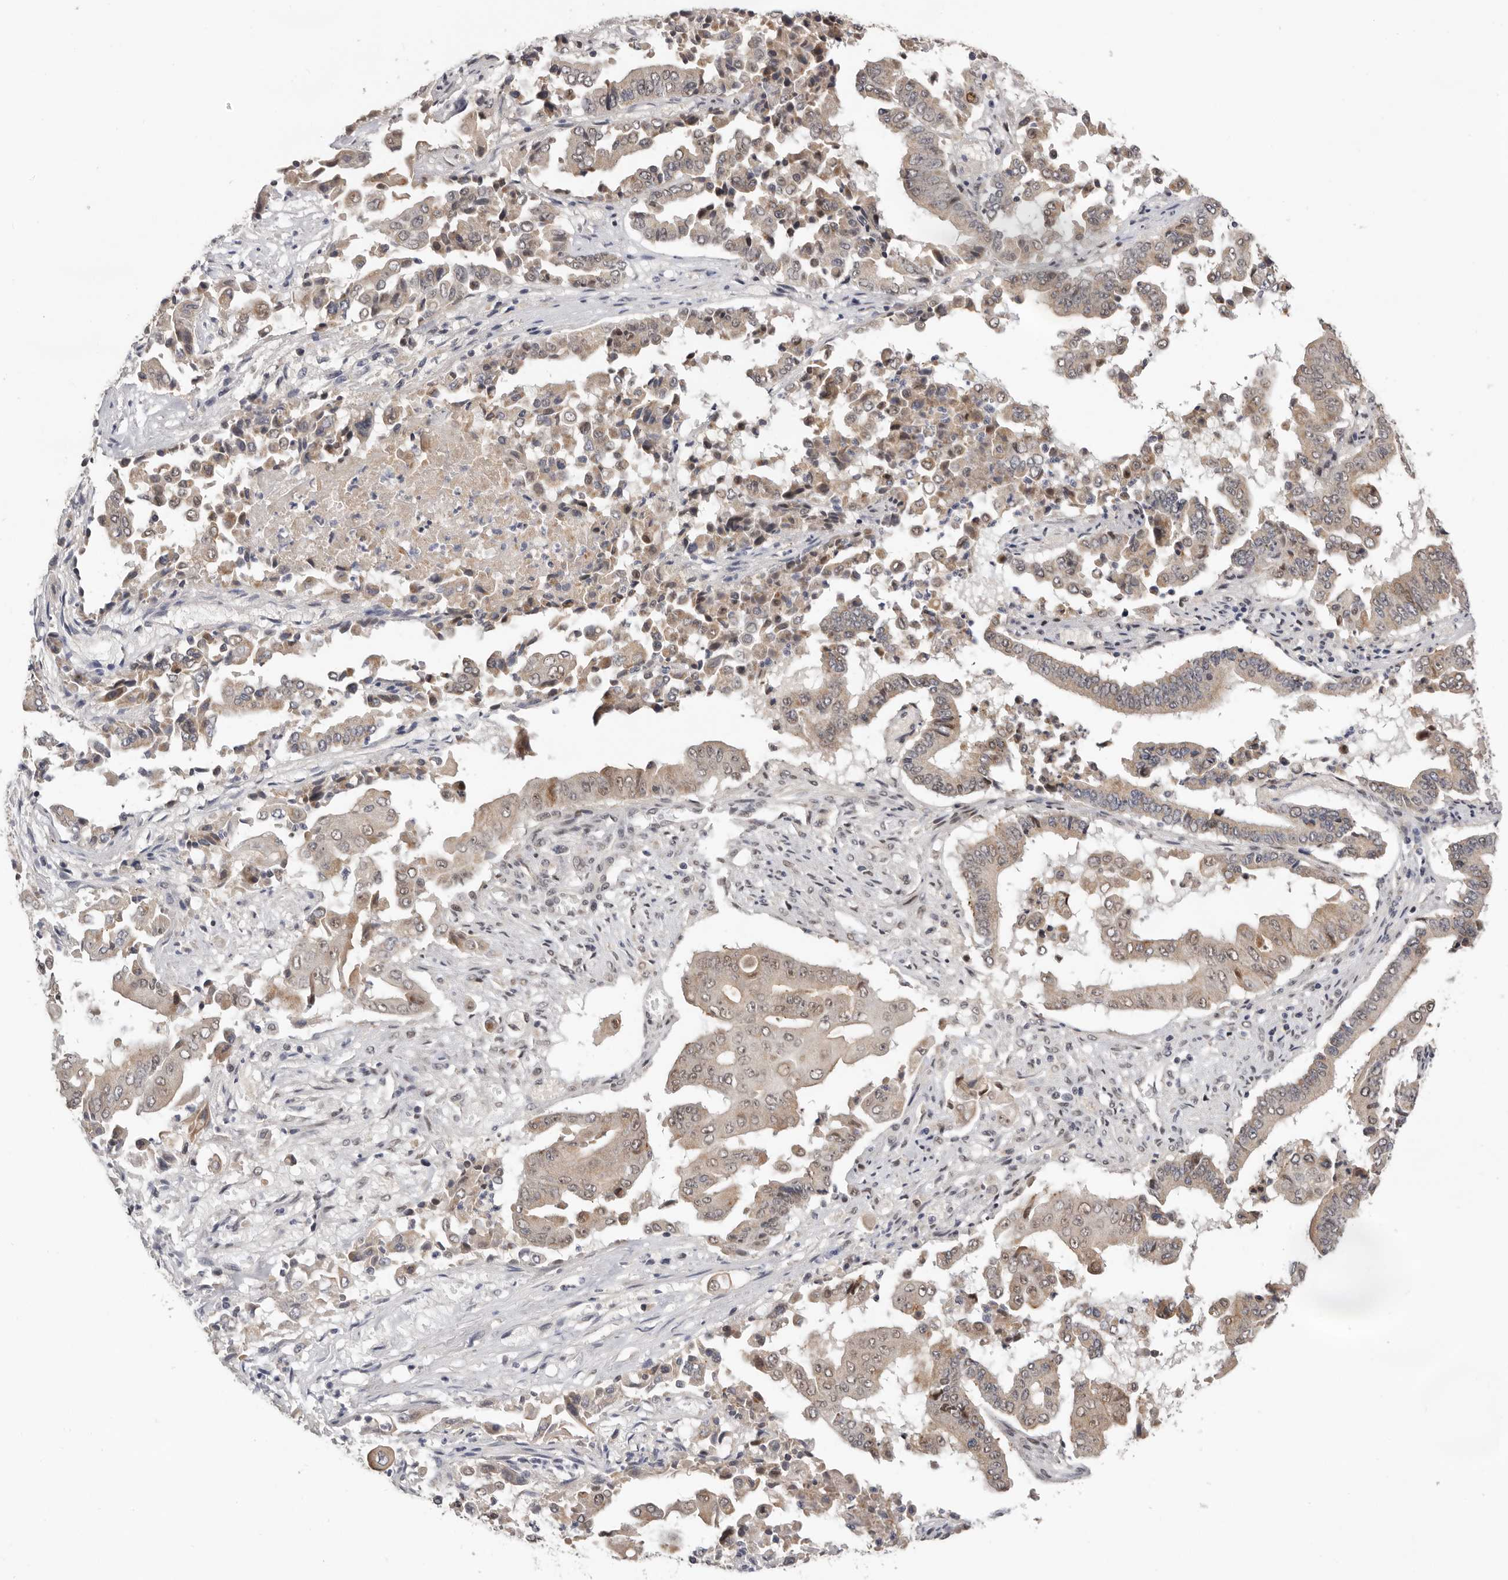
{"staining": {"intensity": "weak", "quantity": ">75%", "location": "cytoplasmic/membranous"}, "tissue": "pancreatic cancer", "cell_type": "Tumor cells", "image_type": "cancer", "snomed": [{"axis": "morphology", "description": "Adenocarcinoma, NOS"}, {"axis": "topography", "description": "Pancreas"}], "caption": "The histopathology image displays staining of adenocarcinoma (pancreatic), revealing weak cytoplasmic/membranous protein positivity (brown color) within tumor cells.", "gene": "BRCA2", "patient": {"sex": "female", "age": 77}}